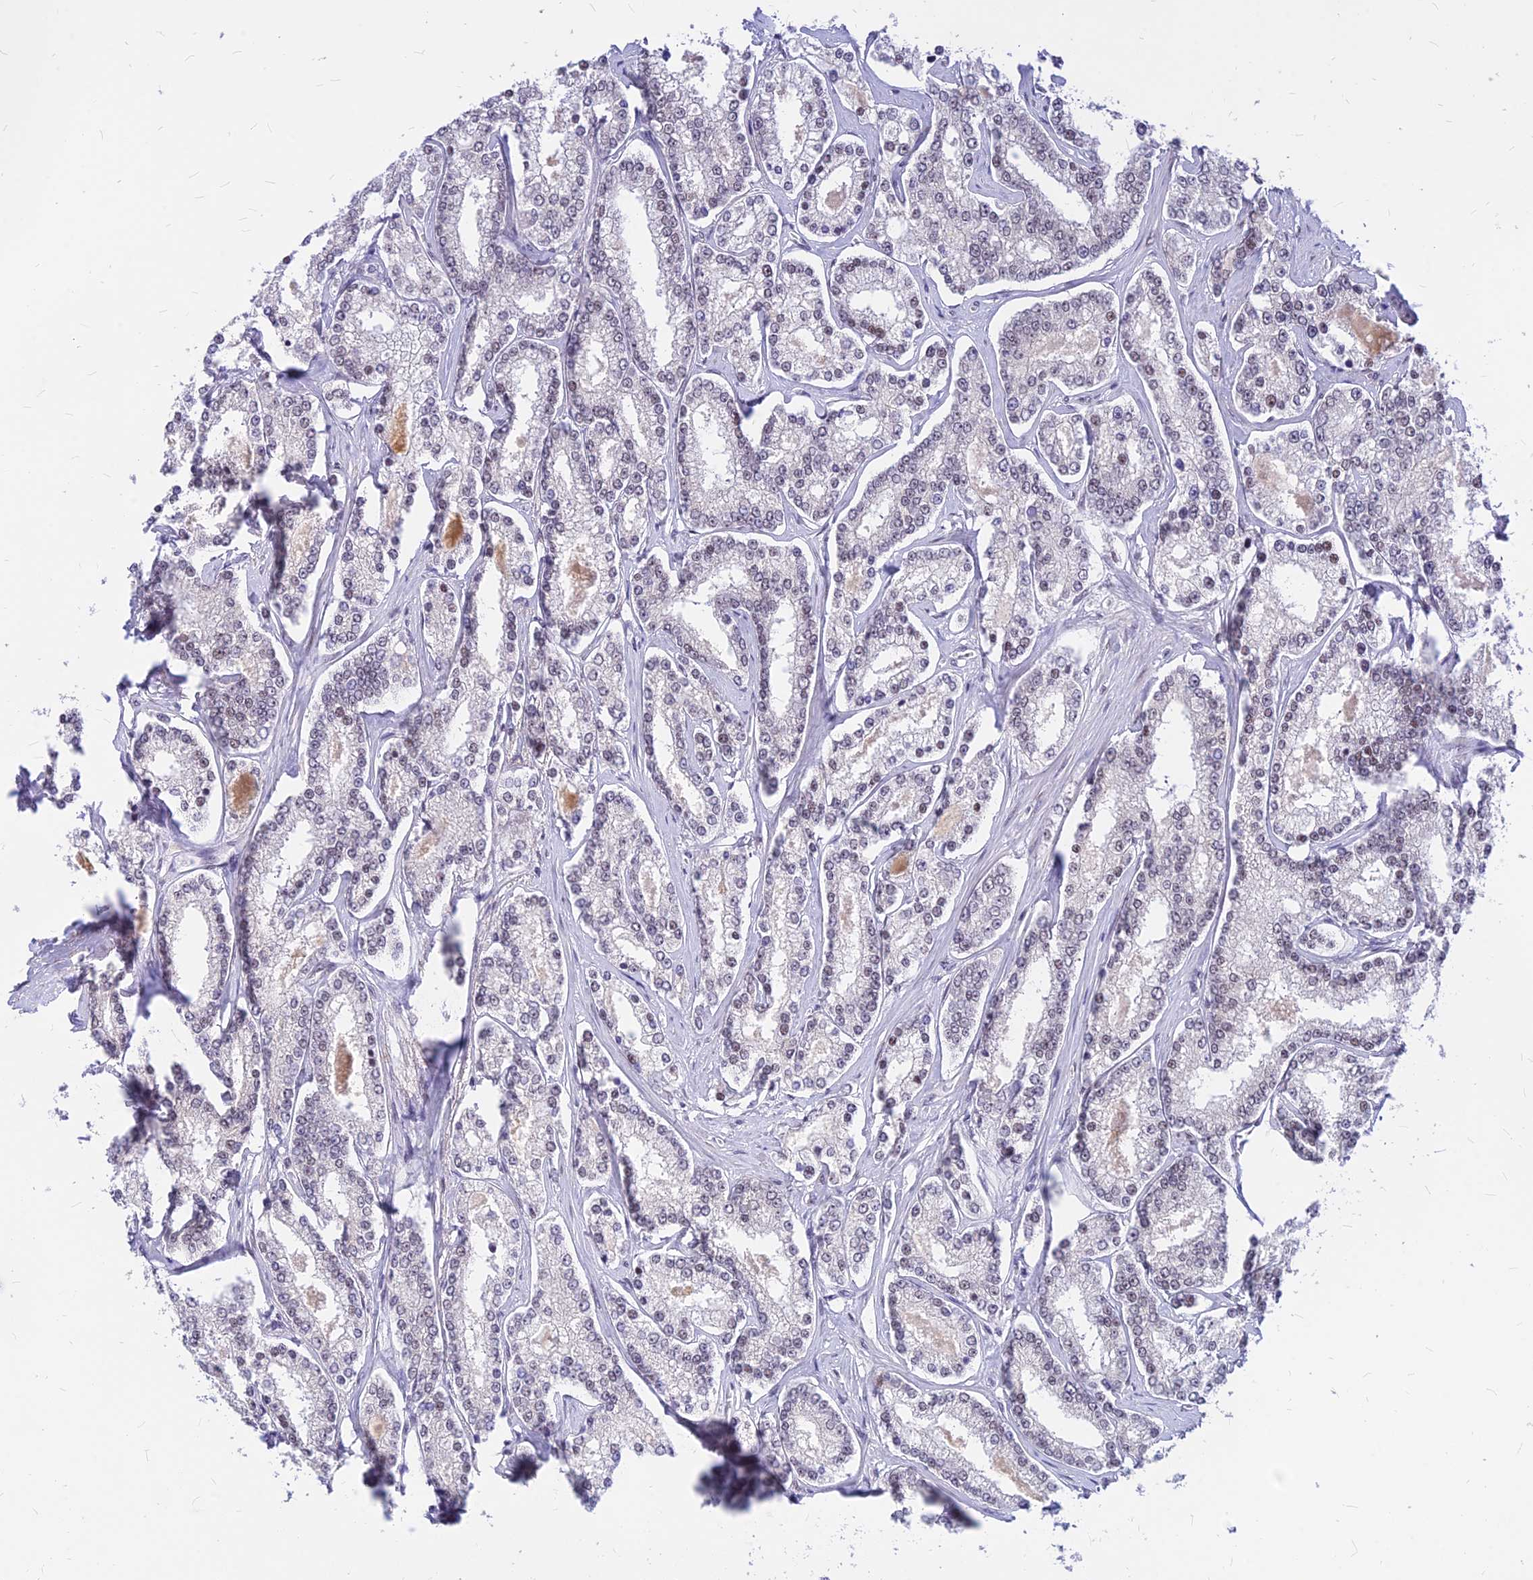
{"staining": {"intensity": "weak", "quantity": "<25%", "location": "nuclear"}, "tissue": "prostate cancer", "cell_type": "Tumor cells", "image_type": "cancer", "snomed": [{"axis": "morphology", "description": "Normal tissue, NOS"}, {"axis": "morphology", "description": "Adenocarcinoma, High grade"}, {"axis": "topography", "description": "Prostate"}], "caption": "This image is of prostate cancer stained with immunohistochemistry to label a protein in brown with the nuclei are counter-stained blue. There is no positivity in tumor cells. (DAB immunohistochemistry visualized using brightfield microscopy, high magnification).", "gene": "KCTD13", "patient": {"sex": "male", "age": 83}}